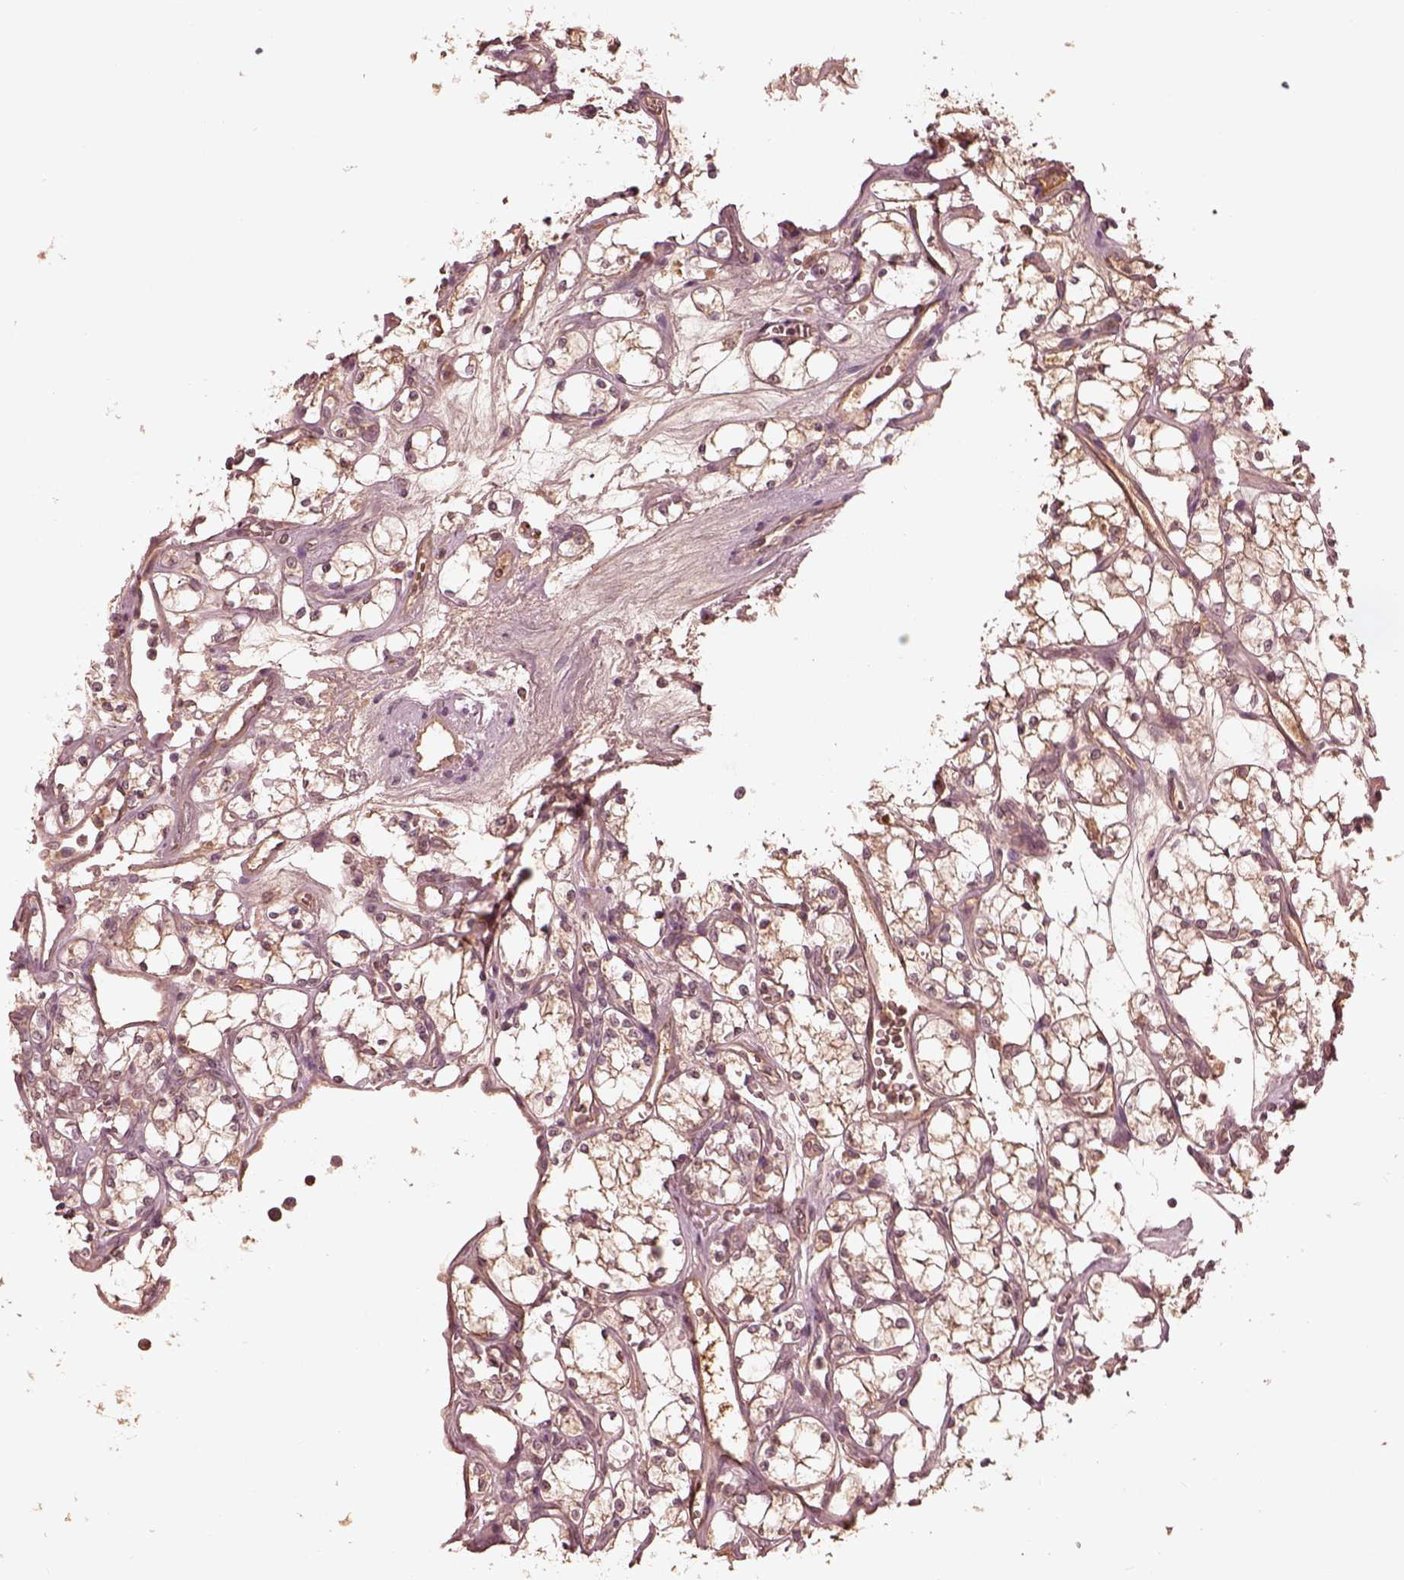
{"staining": {"intensity": "weak", "quantity": ">75%", "location": "cytoplasmic/membranous"}, "tissue": "renal cancer", "cell_type": "Tumor cells", "image_type": "cancer", "snomed": [{"axis": "morphology", "description": "Adenocarcinoma, NOS"}, {"axis": "topography", "description": "Kidney"}], "caption": "Immunohistochemical staining of human adenocarcinoma (renal) displays weak cytoplasmic/membranous protein expression in about >75% of tumor cells. The staining was performed using DAB (3,3'-diaminobenzidine) to visualize the protein expression in brown, while the nuclei were stained in blue with hematoxylin (Magnification: 20x).", "gene": "TF", "patient": {"sex": "female", "age": 69}}